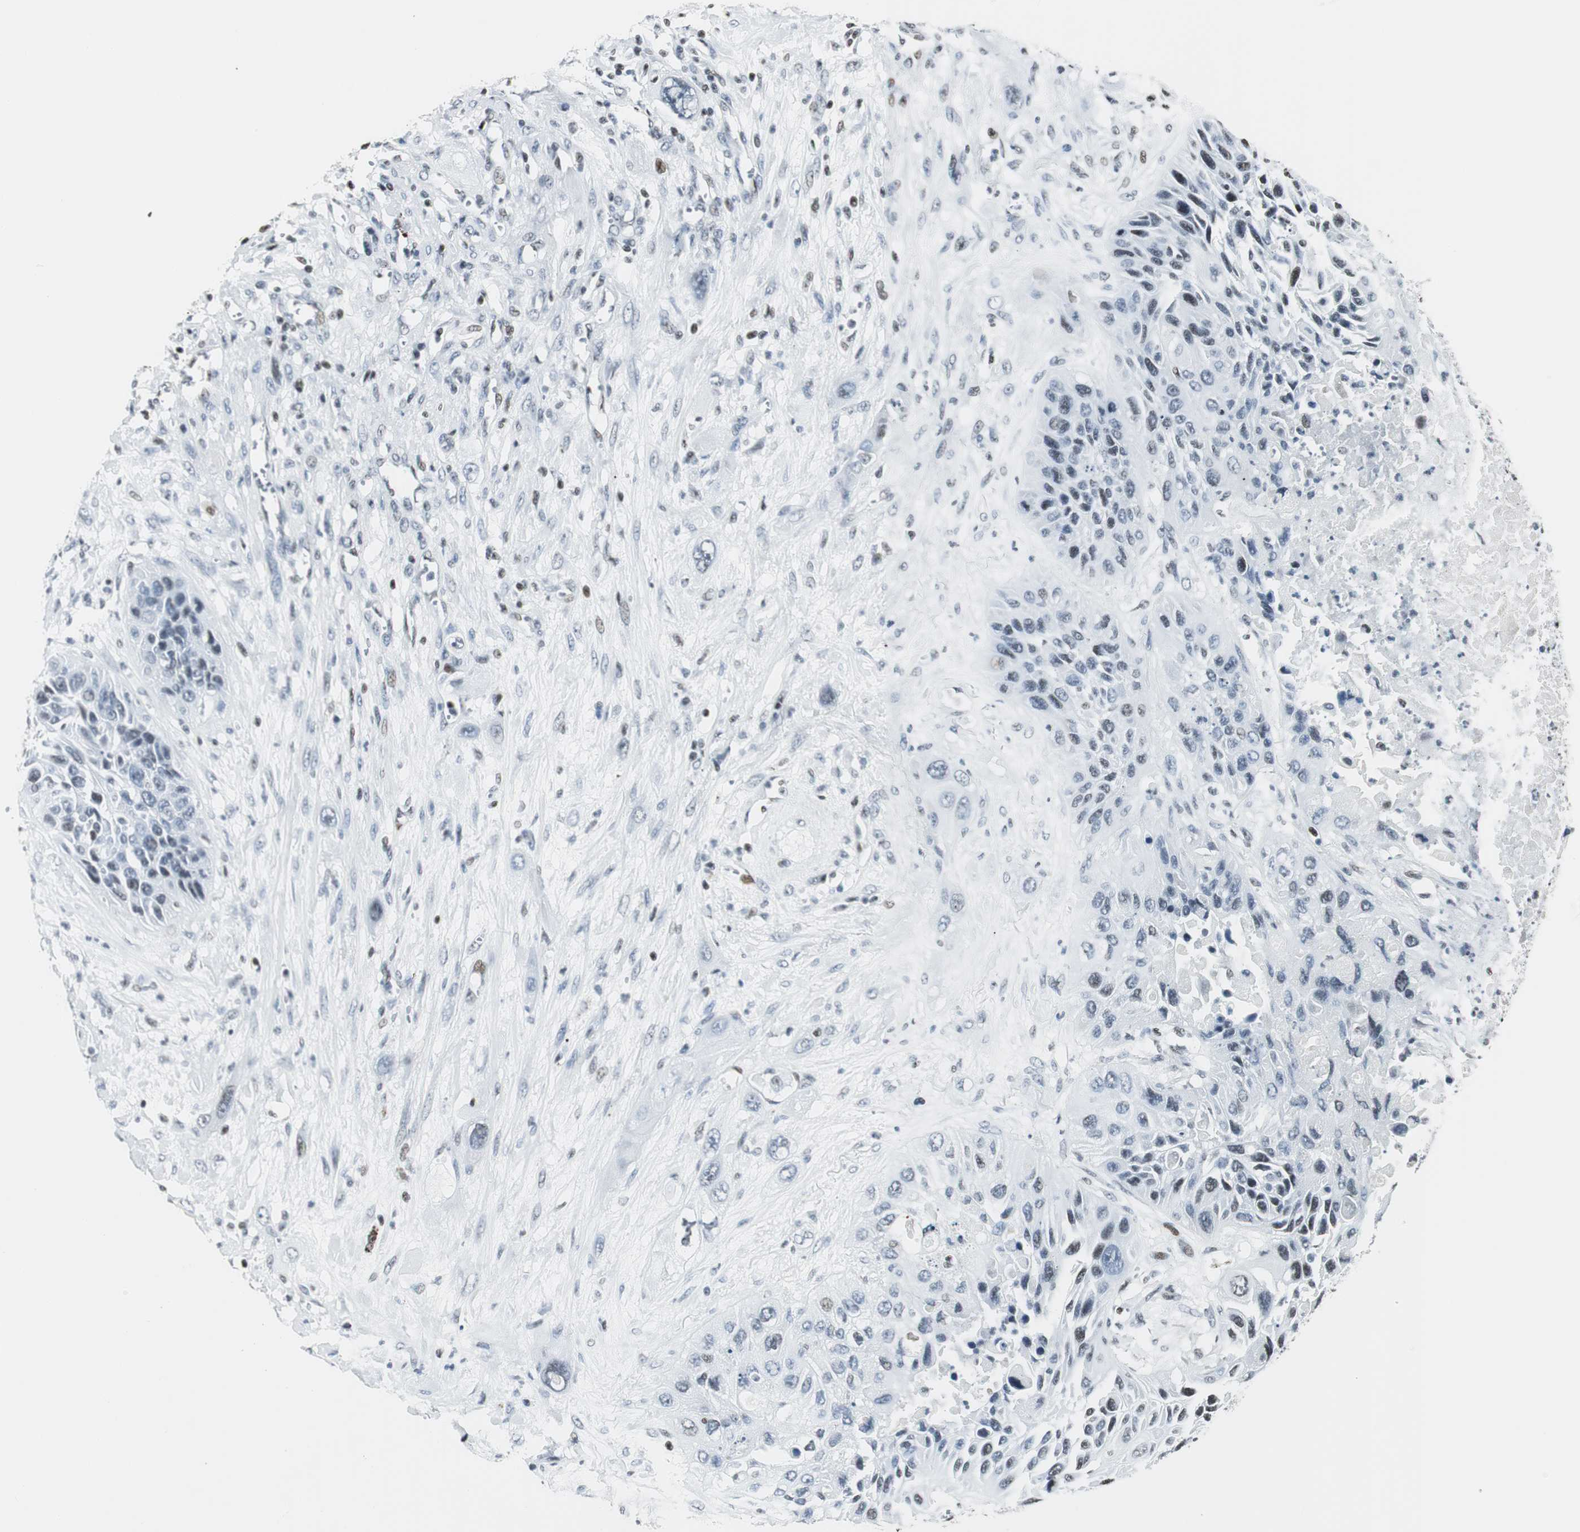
{"staining": {"intensity": "negative", "quantity": "none", "location": "none"}, "tissue": "lung cancer", "cell_type": "Tumor cells", "image_type": "cancer", "snomed": [{"axis": "morphology", "description": "Squamous cell carcinoma, NOS"}, {"axis": "topography", "description": "Lung"}], "caption": "This is a image of immunohistochemistry staining of lung squamous cell carcinoma, which shows no positivity in tumor cells.", "gene": "RBBP4", "patient": {"sex": "female", "age": 76}}